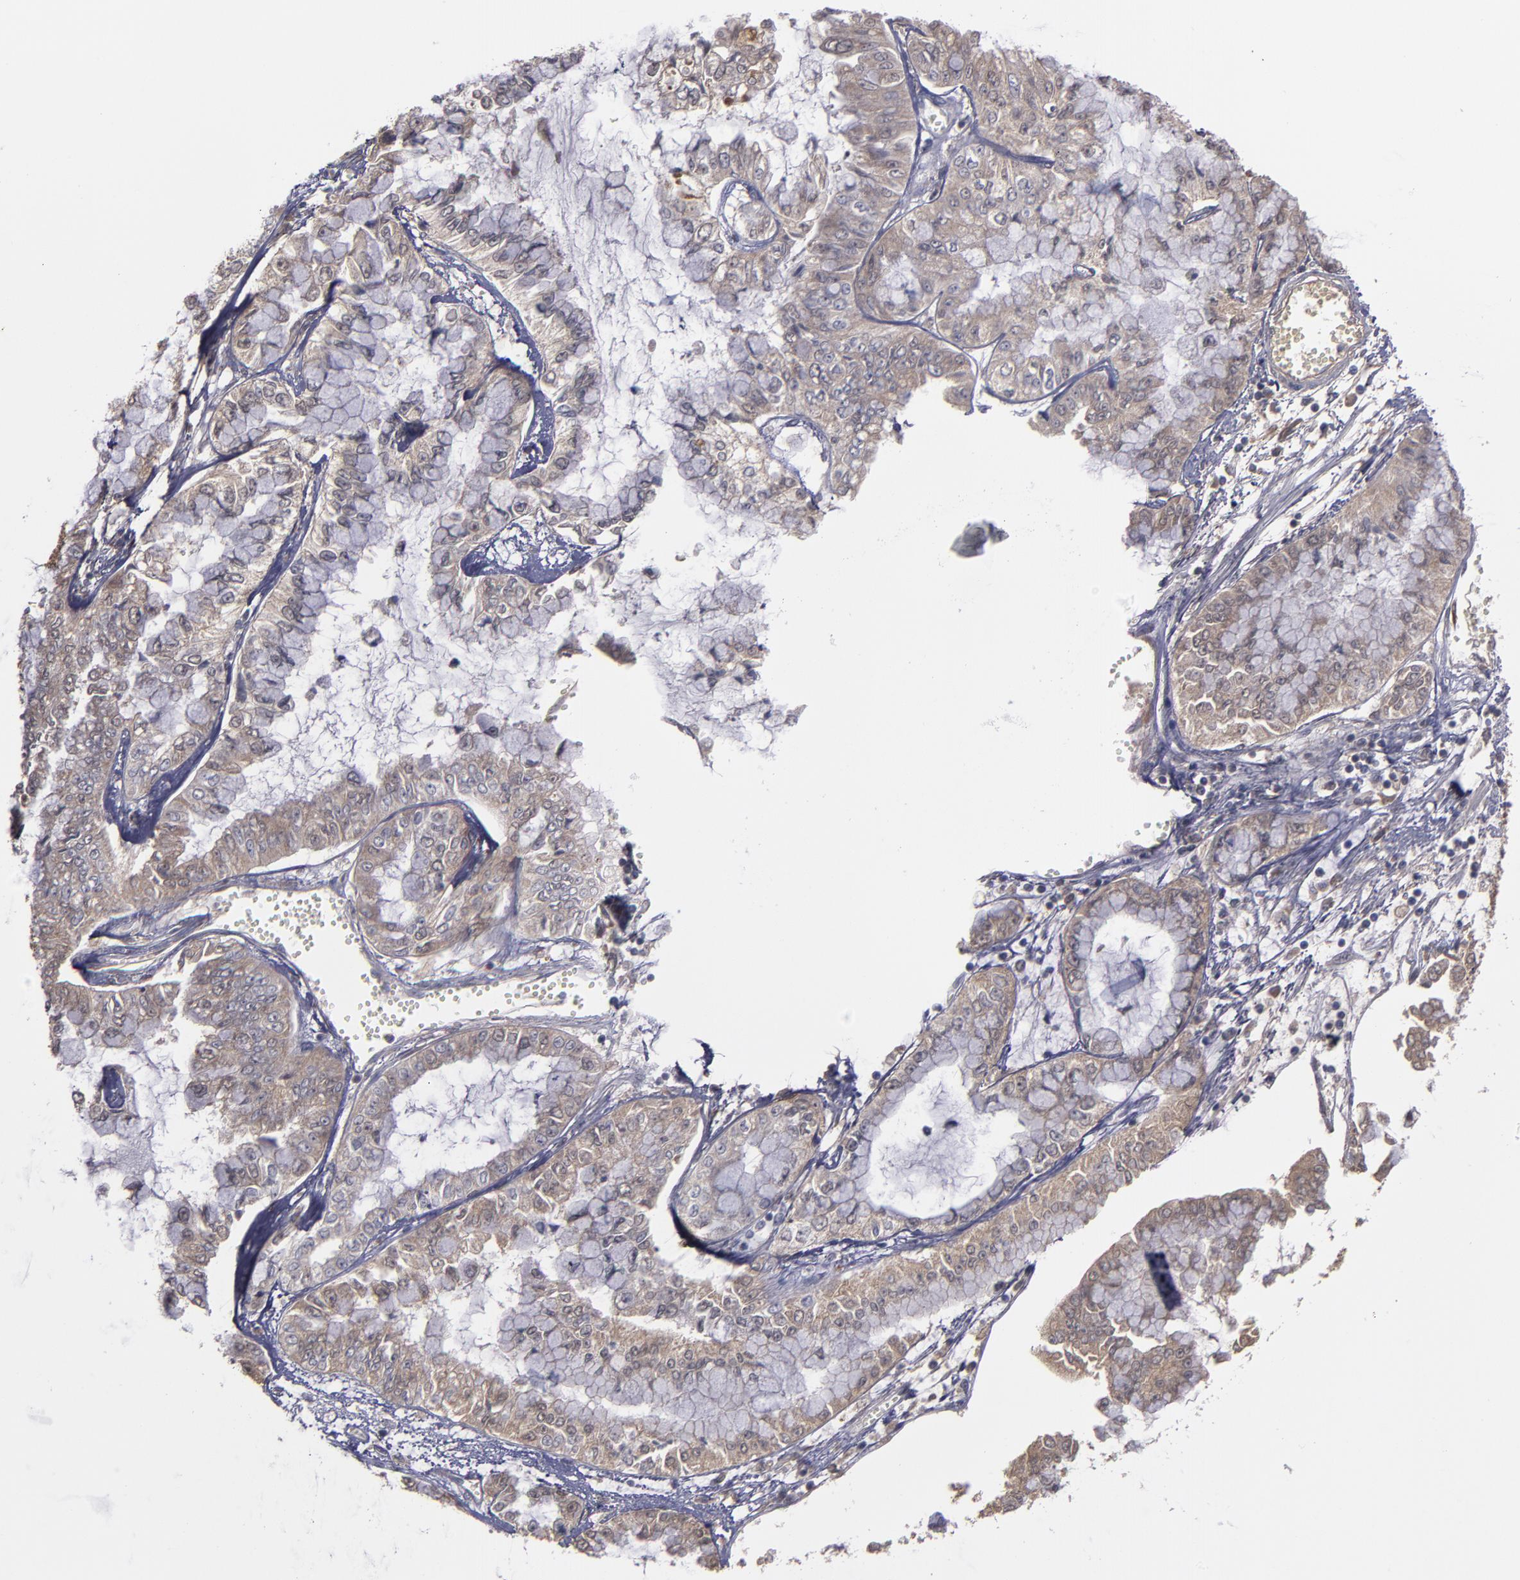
{"staining": {"intensity": "weak", "quantity": ">75%", "location": "cytoplasmic/membranous"}, "tissue": "liver cancer", "cell_type": "Tumor cells", "image_type": "cancer", "snomed": [{"axis": "morphology", "description": "Cholangiocarcinoma"}, {"axis": "topography", "description": "Liver"}], "caption": "A brown stain shows weak cytoplasmic/membranous expression of a protein in cholangiocarcinoma (liver) tumor cells. (brown staining indicates protein expression, while blue staining denotes nuclei).", "gene": "MMP11", "patient": {"sex": "female", "age": 79}}